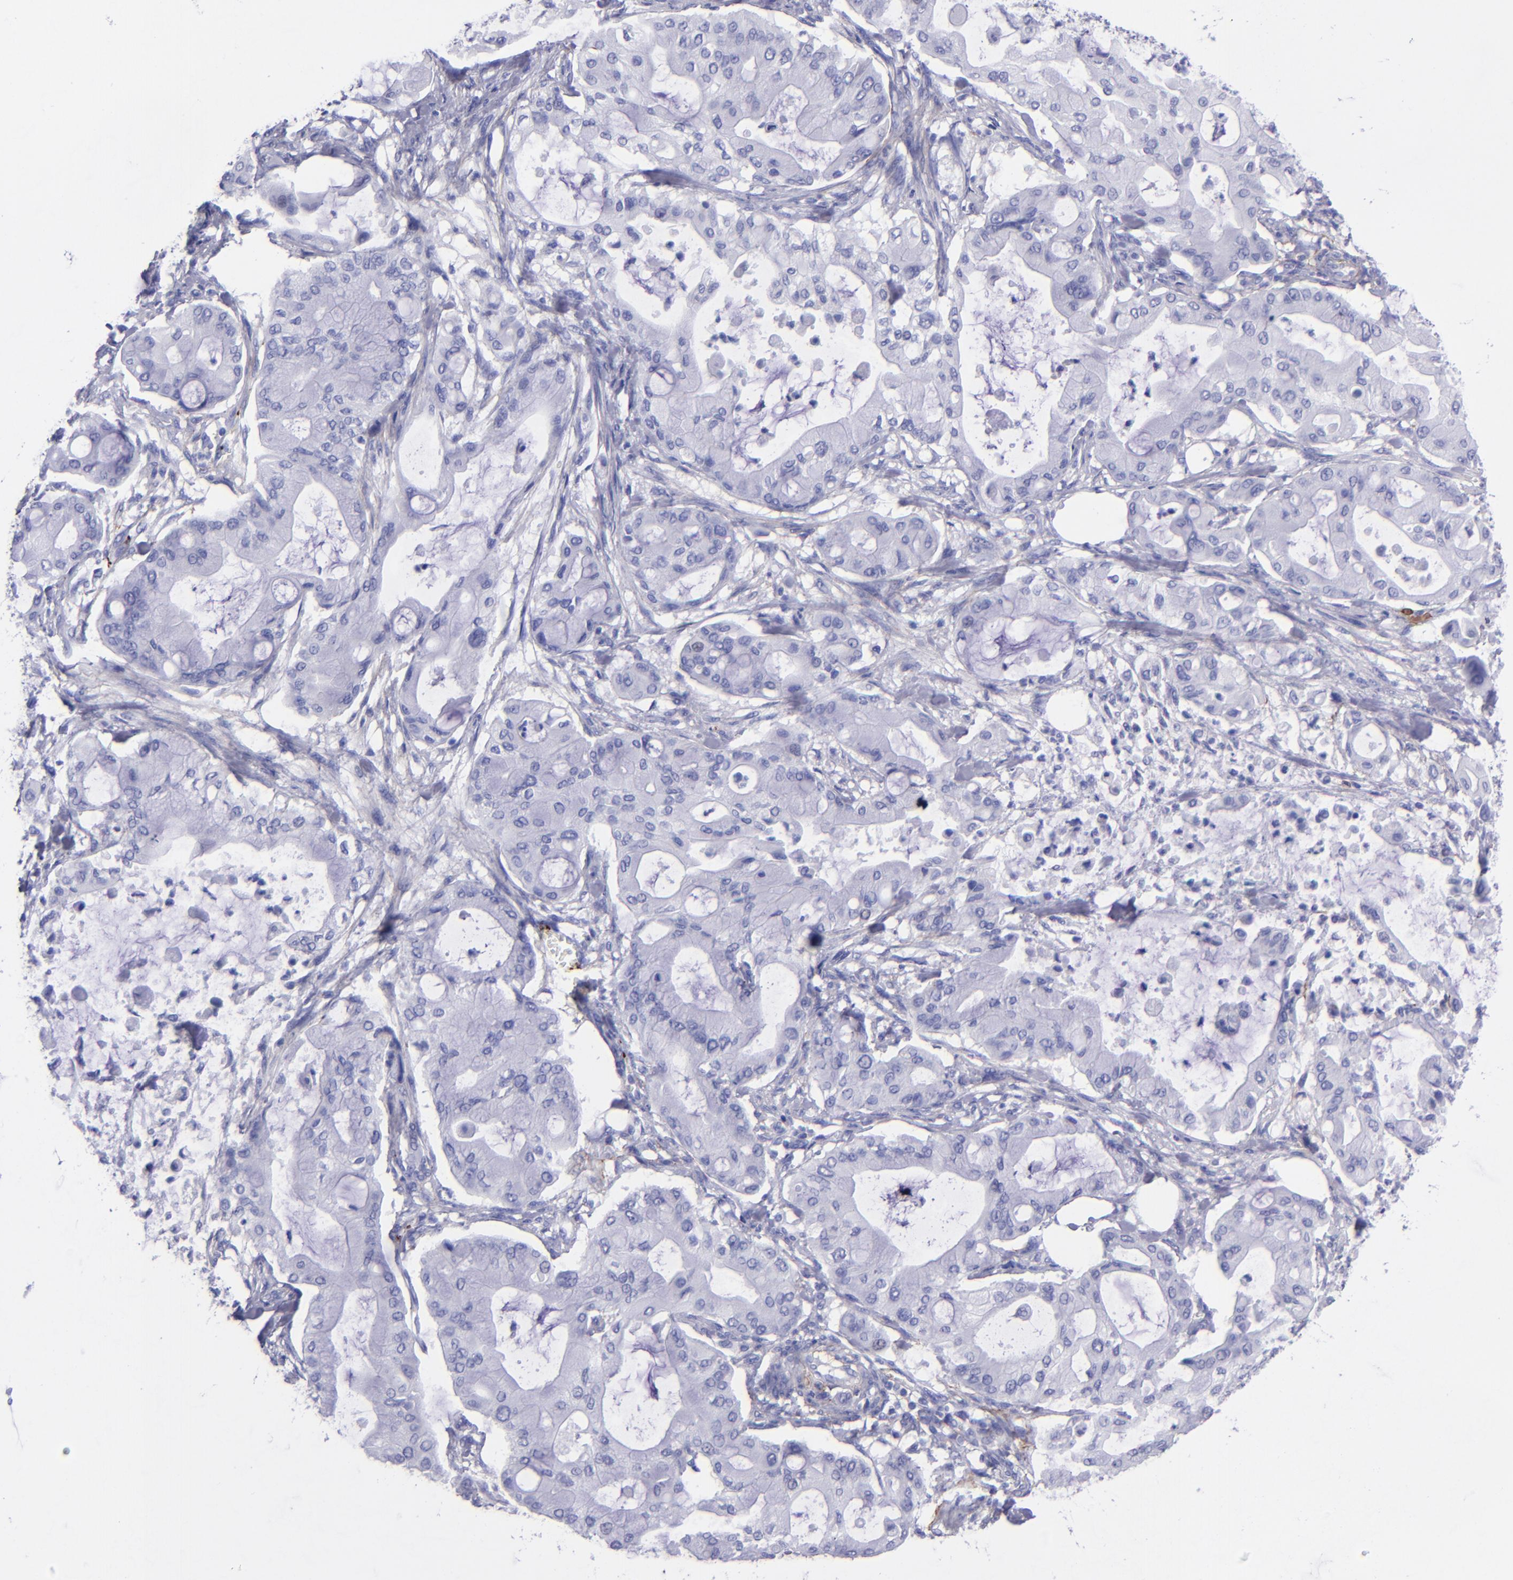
{"staining": {"intensity": "negative", "quantity": "none", "location": "none"}, "tissue": "pancreatic cancer", "cell_type": "Tumor cells", "image_type": "cancer", "snomed": [{"axis": "morphology", "description": "Adenocarcinoma, NOS"}, {"axis": "morphology", "description": "Adenocarcinoma, metastatic, NOS"}, {"axis": "topography", "description": "Lymph node"}, {"axis": "topography", "description": "Pancreas"}, {"axis": "topography", "description": "Duodenum"}], "caption": "A high-resolution photomicrograph shows immunohistochemistry (IHC) staining of pancreatic cancer (metastatic adenocarcinoma), which shows no significant positivity in tumor cells.", "gene": "EFCAB13", "patient": {"sex": "female", "age": 64}}